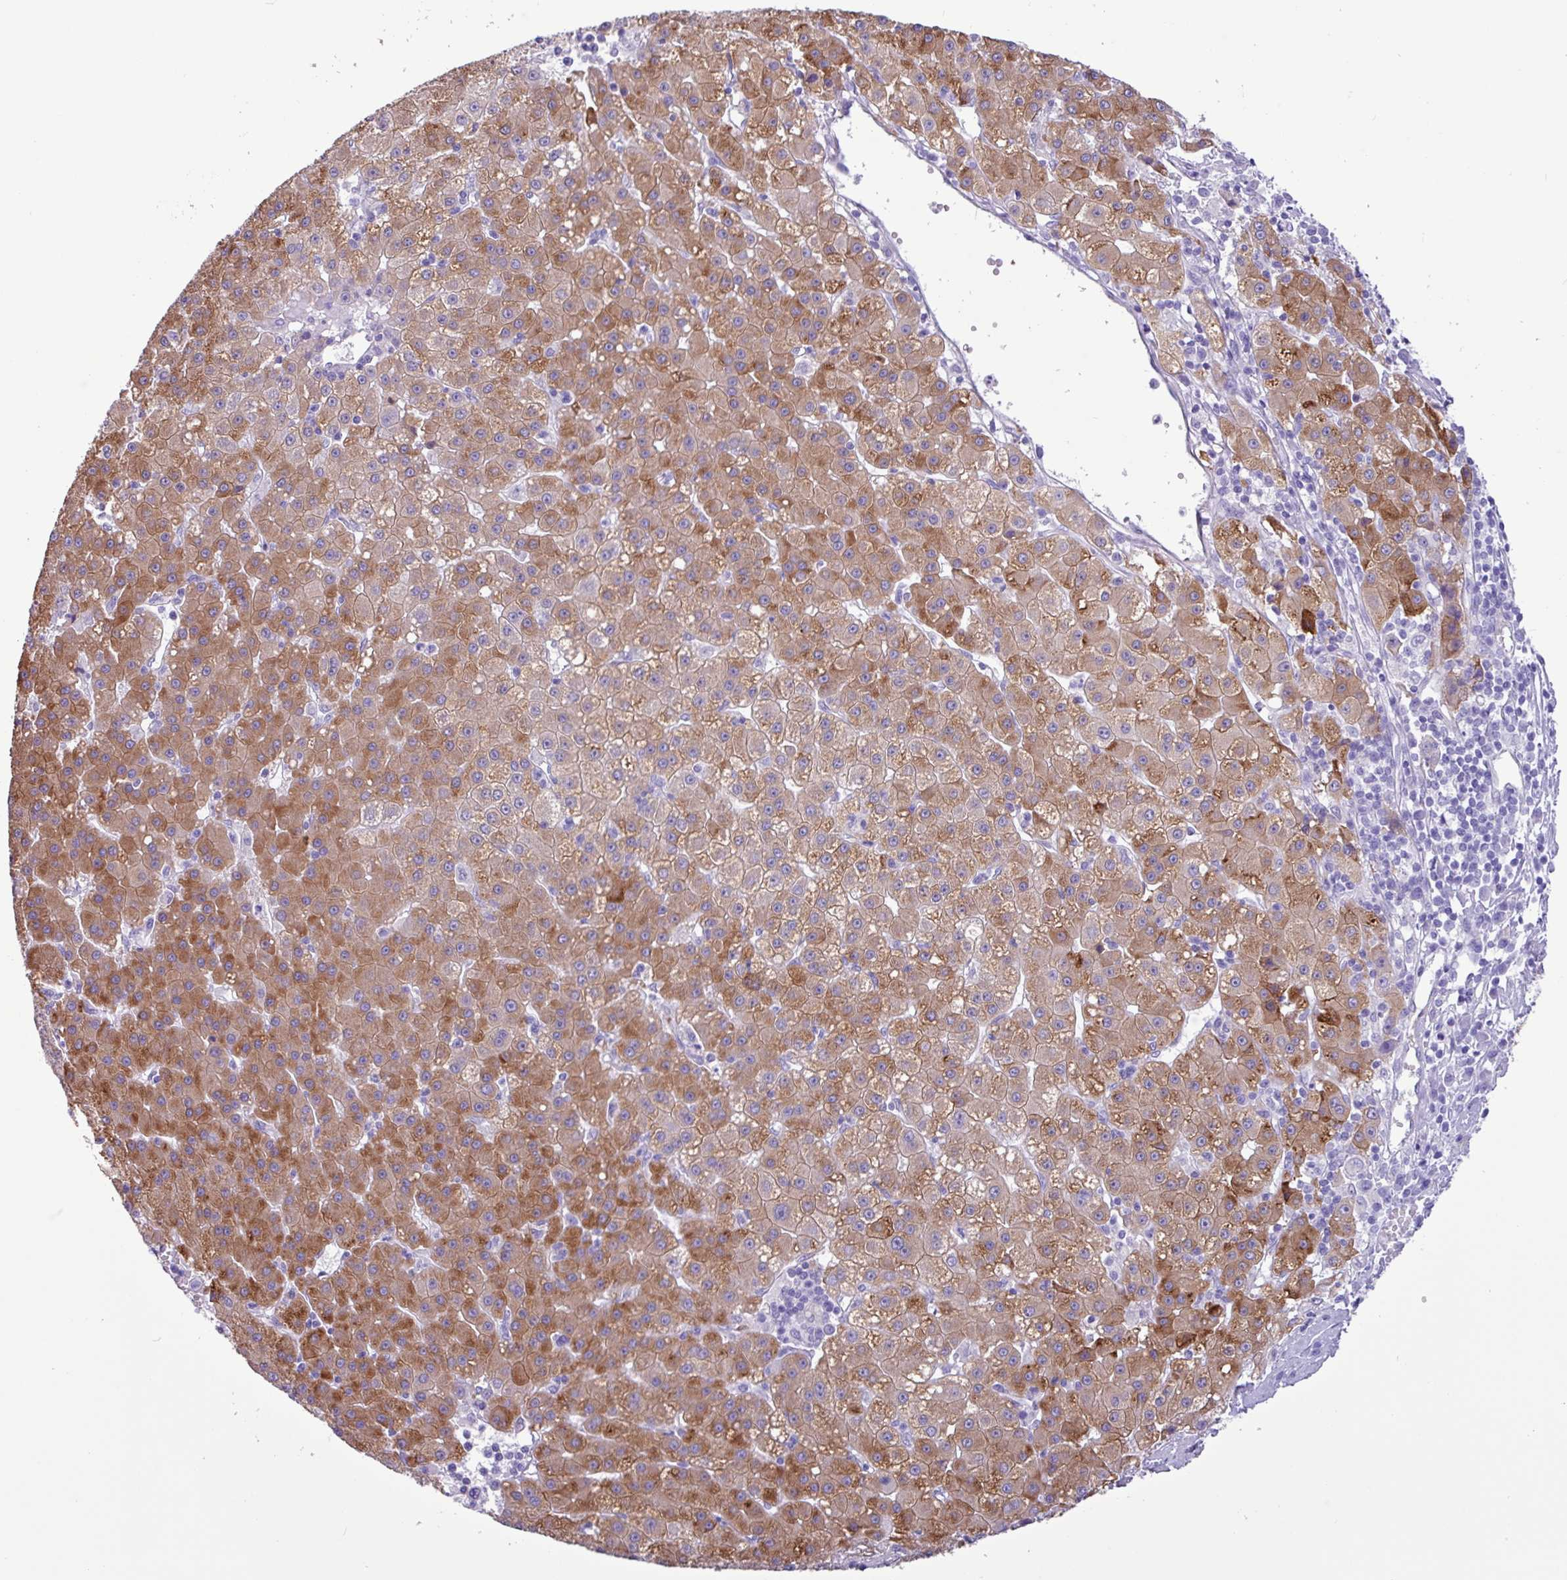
{"staining": {"intensity": "strong", "quantity": ">75%", "location": "cytoplasmic/membranous"}, "tissue": "liver cancer", "cell_type": "Tumor cells", "image_type": "cancer", "snomed": [{"axis": "morphology", "description": "Carcinoma, Hepatocellular, NOS"}, {"axis": "topography", "description": "Liver"}], "caption": "Immunohistochemical staining of human liver cancer (hepatocellular carcinoma) demonstrates high levels of strong cytoplasmic/membranous expression in about >75% of tumor cells.", "gene": "SLC38A1", "patient": {"sex": "male", "age": 76}}